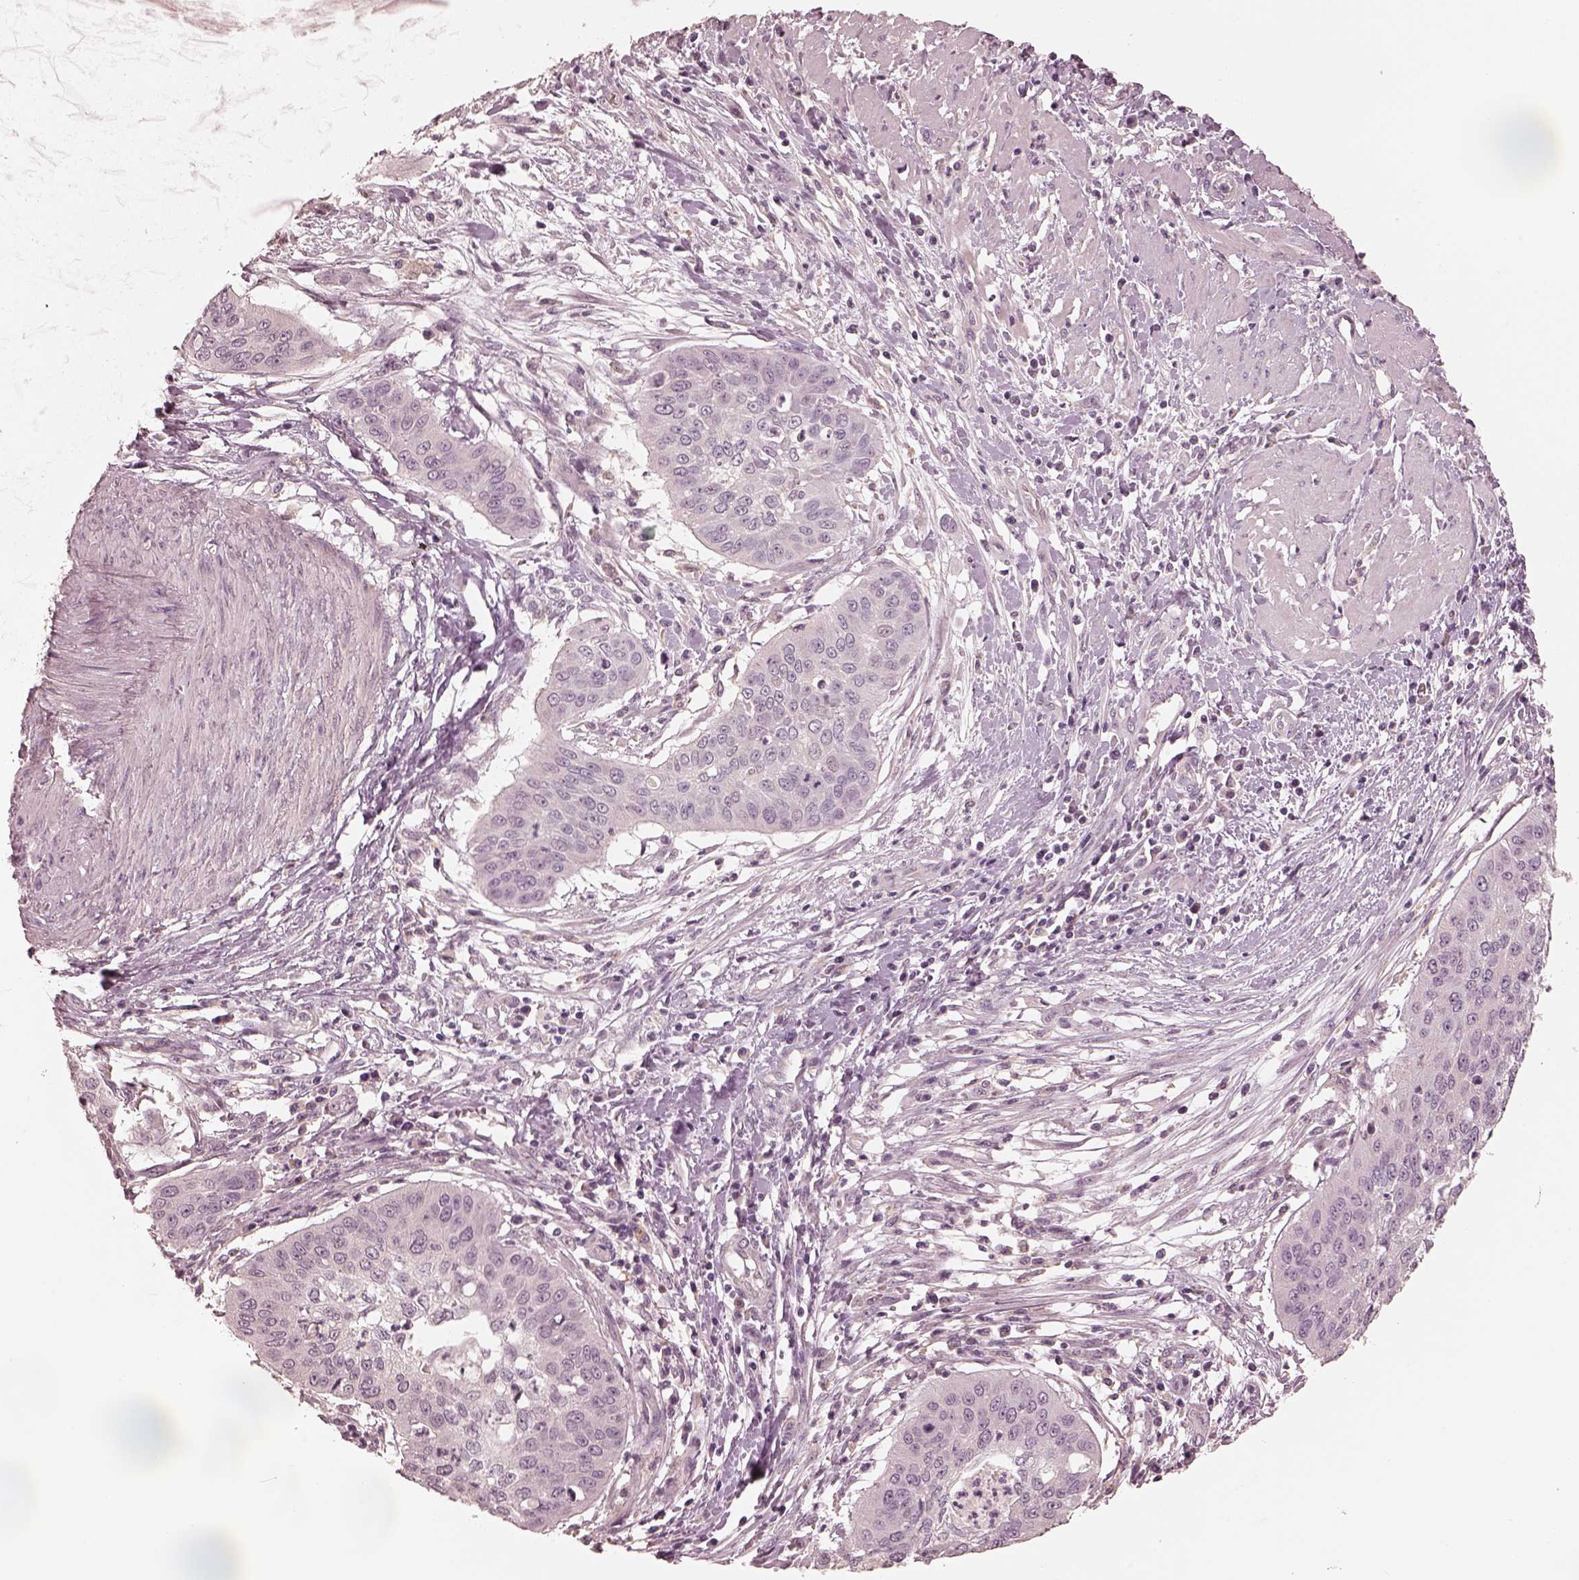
{"staining": {"intensity": "negative", "quantity": "none", "location": "none"}, "tissue": "cervical cancer", "cell_type": "Tumor cells", "image_type": "cancer", "snomed": [{"axis": "morphology", "description": "Squamous cell carcinoma, NOS"}, {"axis": "topography", "description": "Cervix"}], "caption": "The immunohistochemistry (IHC) histopathology image has no significant staining in tumor cells of cervical squamous cell carcinoma tissue. (DAB (3,3'-diaminobenzidine) IHC with hematoxylin counter stain).", "gene": "PRKACG", "patient": {"sex": "female", "age": 39}}